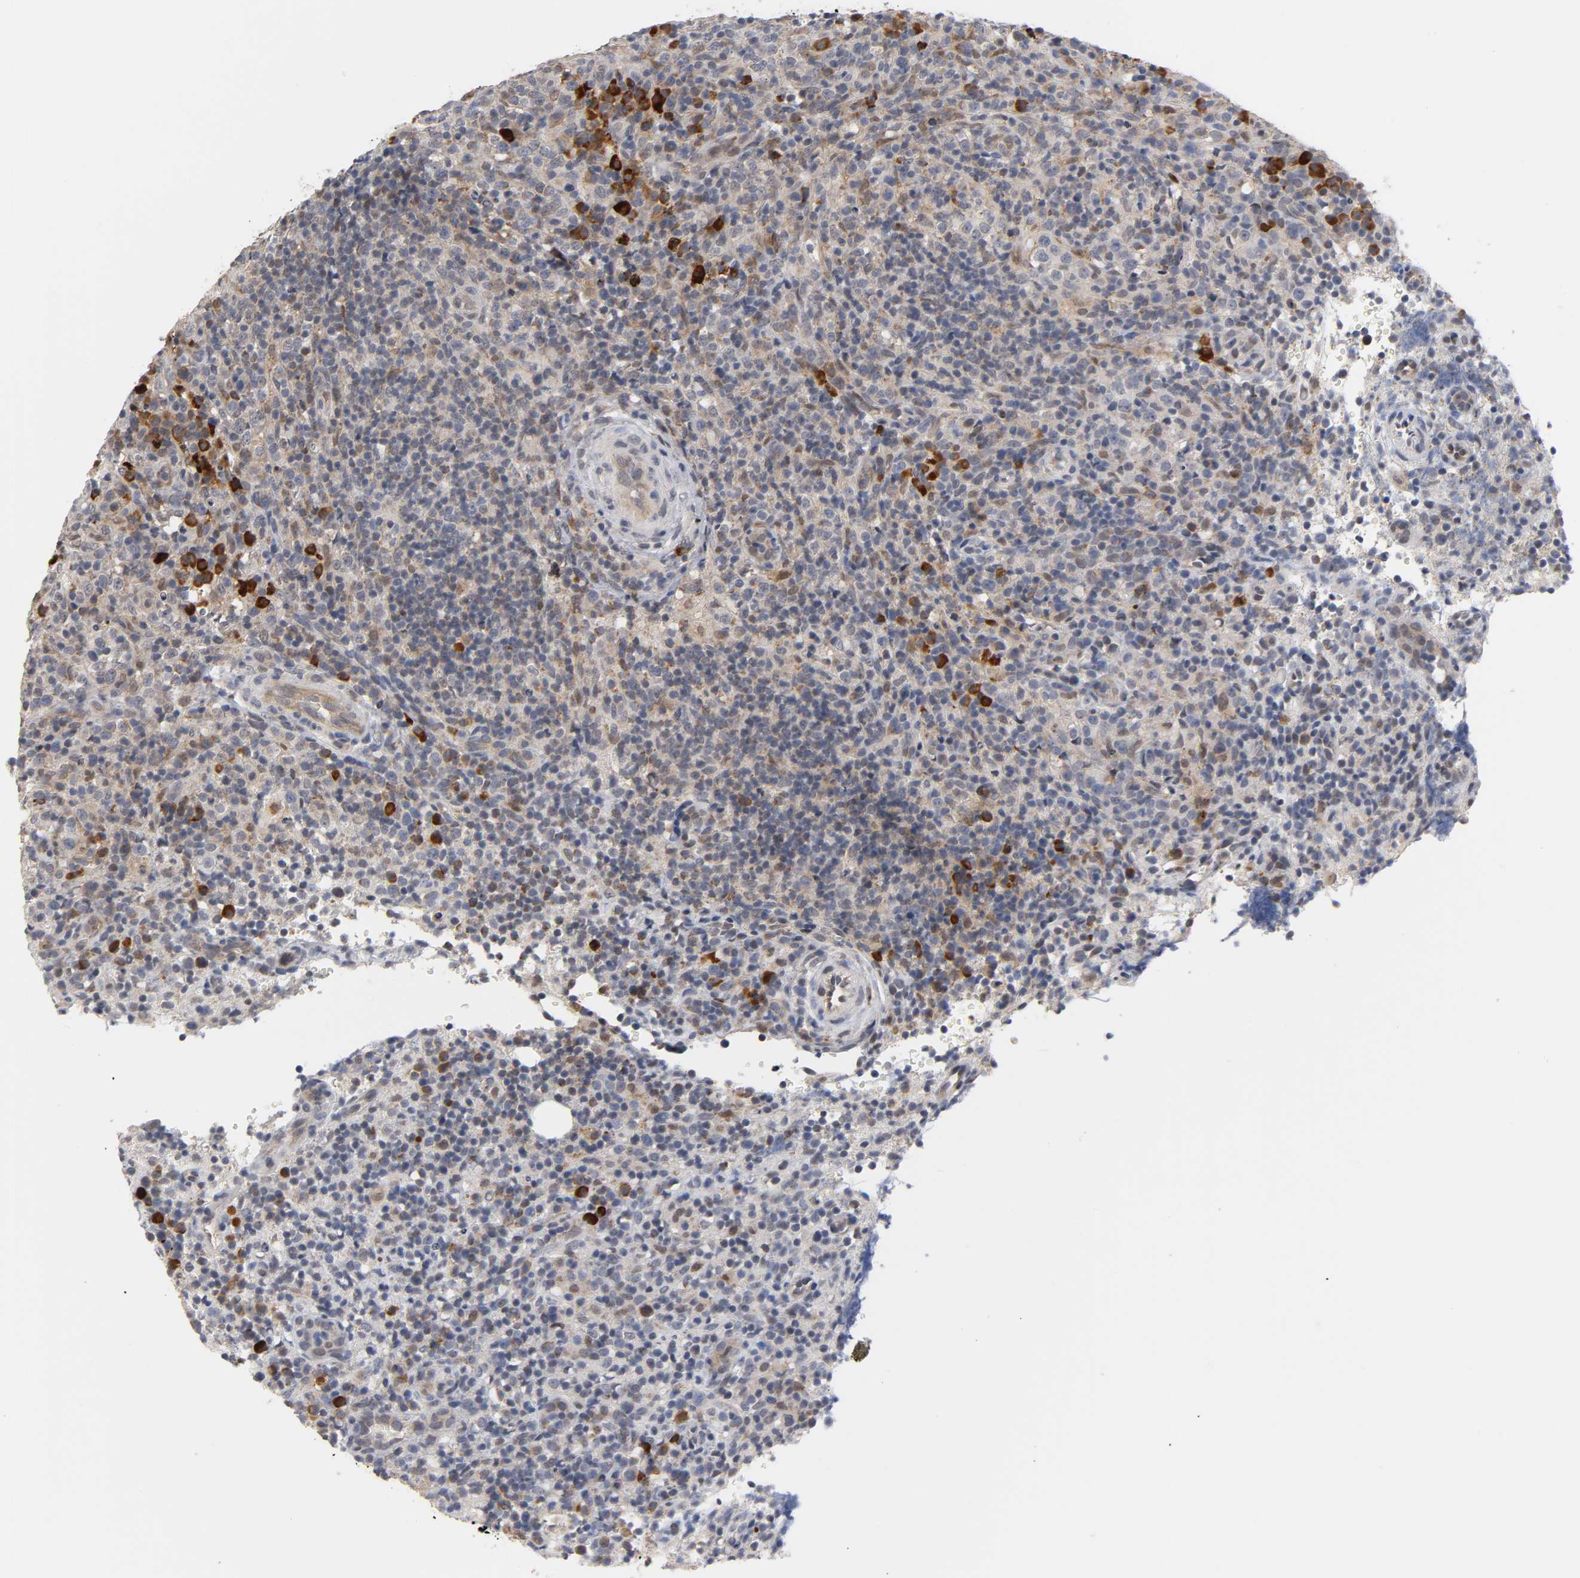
{"staining": {"intensity": "moderate", "quantity": ">75%", "location": "cytoplasmic/membranous"}, "tissue": "lymphoma", "cell_type": "Tumor cells", "image_type": "cancer", "snomed": [{"axis": "morphology", "description": "Malignant lymphoma, non-Hodgkin's type, High grade"}, {"axis": "topography", "description": "Lymph node"}], "caption": "Immunohistochemistry of human lymphoma shows medium levels of moderate cytoplasmic/membranous positivity in approximately >75% of tumor cells.", "gene": "GSTZ1", "patient": {"sex": "female", "age": 76}}